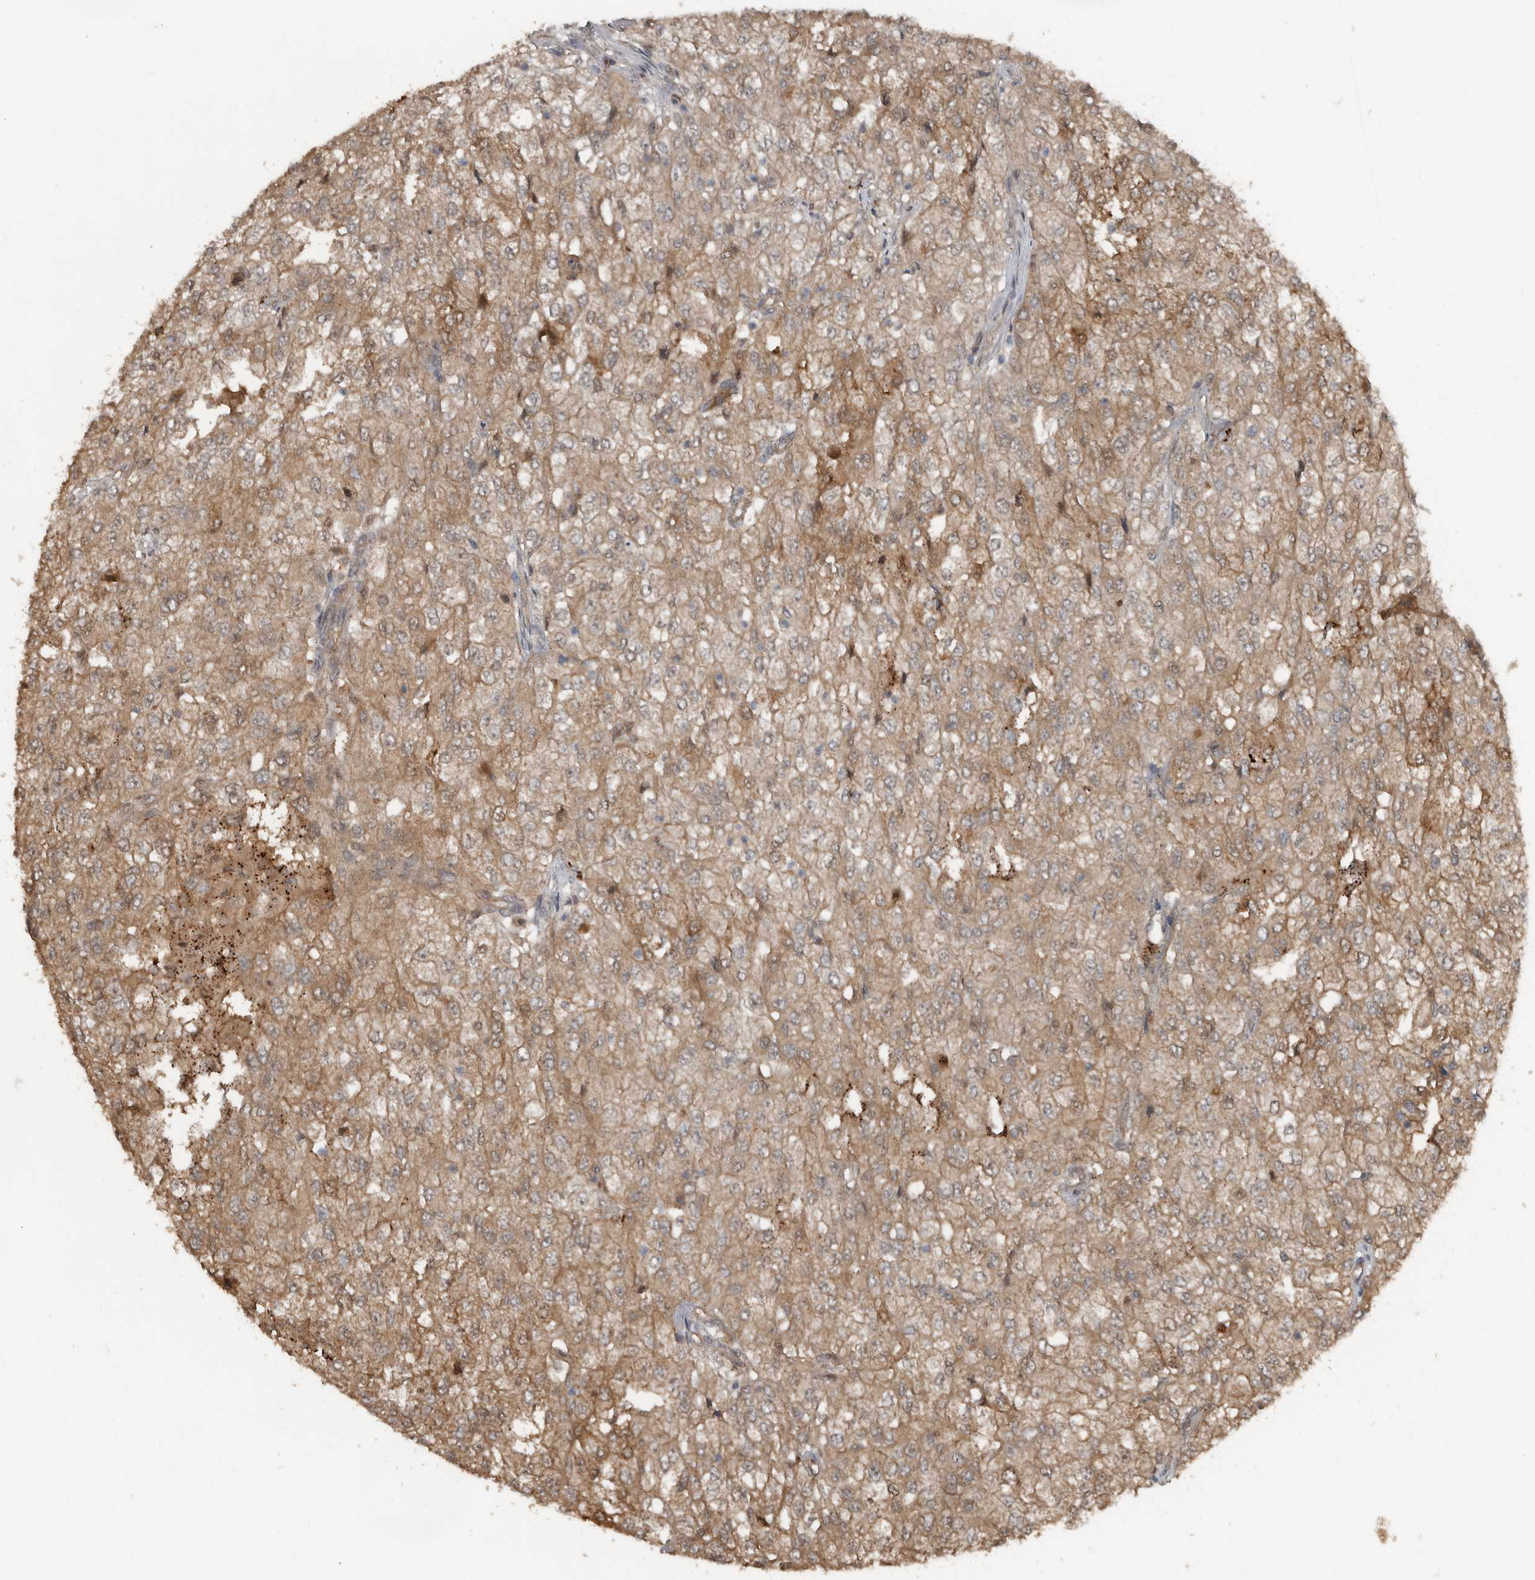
{"staining": {"intensity": "weak", "quantity": ">75%", "location": "cytoplasmic/membranous"}, "tissue": "renal cancer", "cell_type": "Tumor cells", "image_type": "cancer", "snomed": [{"axis": "morphology", "description": "Adenocarcinoma, NOS"}, {"axis": "topography", "description": "Kidney"}], "caption": "A histopathology image of renal cancer stained for a protein shows weak cytoplasmic/membranous brown staining in tumor cells.", "gene": "EXOC3L1", "patient": {"sex": "female", "age": 54}}